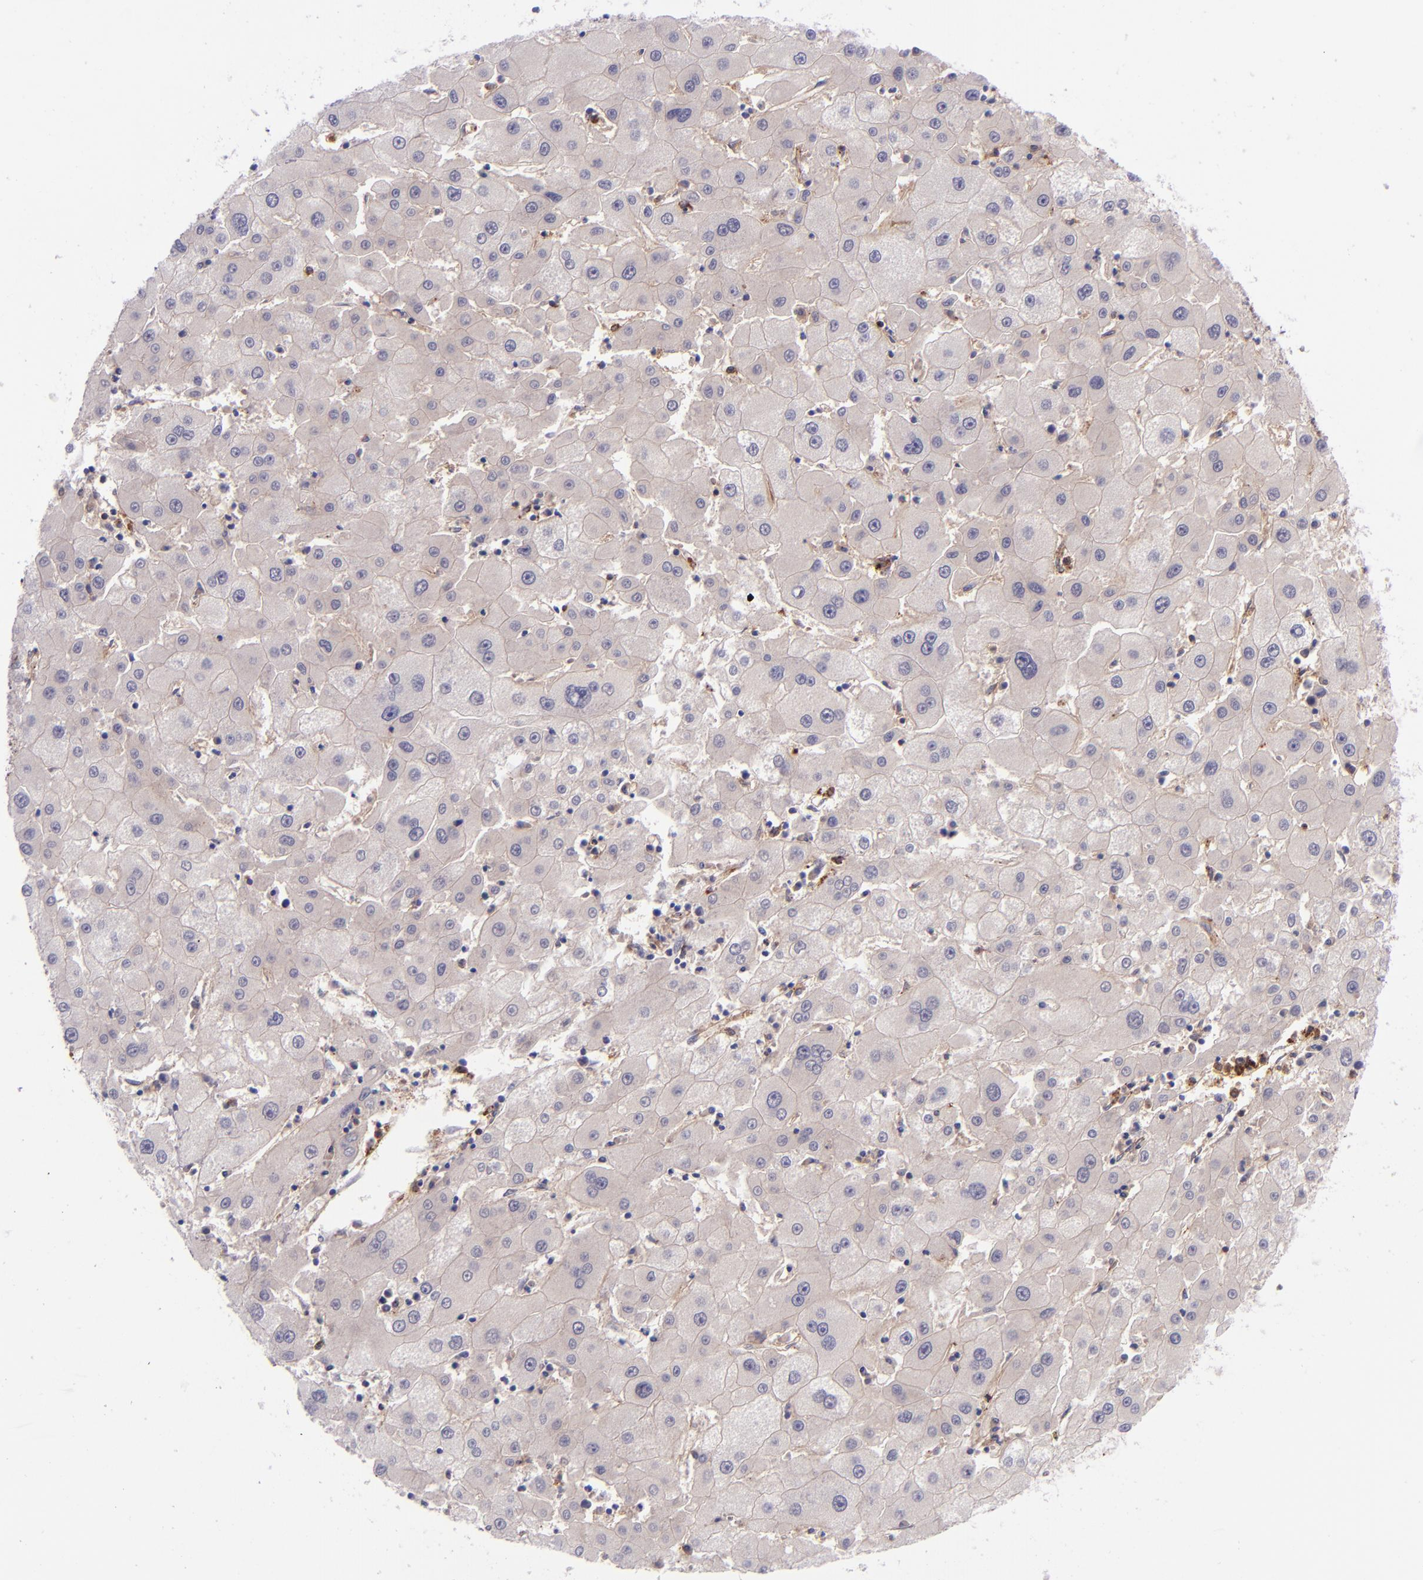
{"staining": {"intensity": "negative", "quantity": "none", "location": "none"}, "tissue": "liver cancer", "cell_type": "Tumor cells", "image_type": "cancer", "snomed": [{"axis": "morphology", "description": "Carcinoma, Hepatocellular, NOS"}, {"axis": "topography", "description": "Liver"}], "caption": "Protein analysis of hepatocellular carcinoma (liver) displays no significant positivity in tumor cells.", "gene": "LGALS1", "patient": {"sex": "male", "age": 72}}